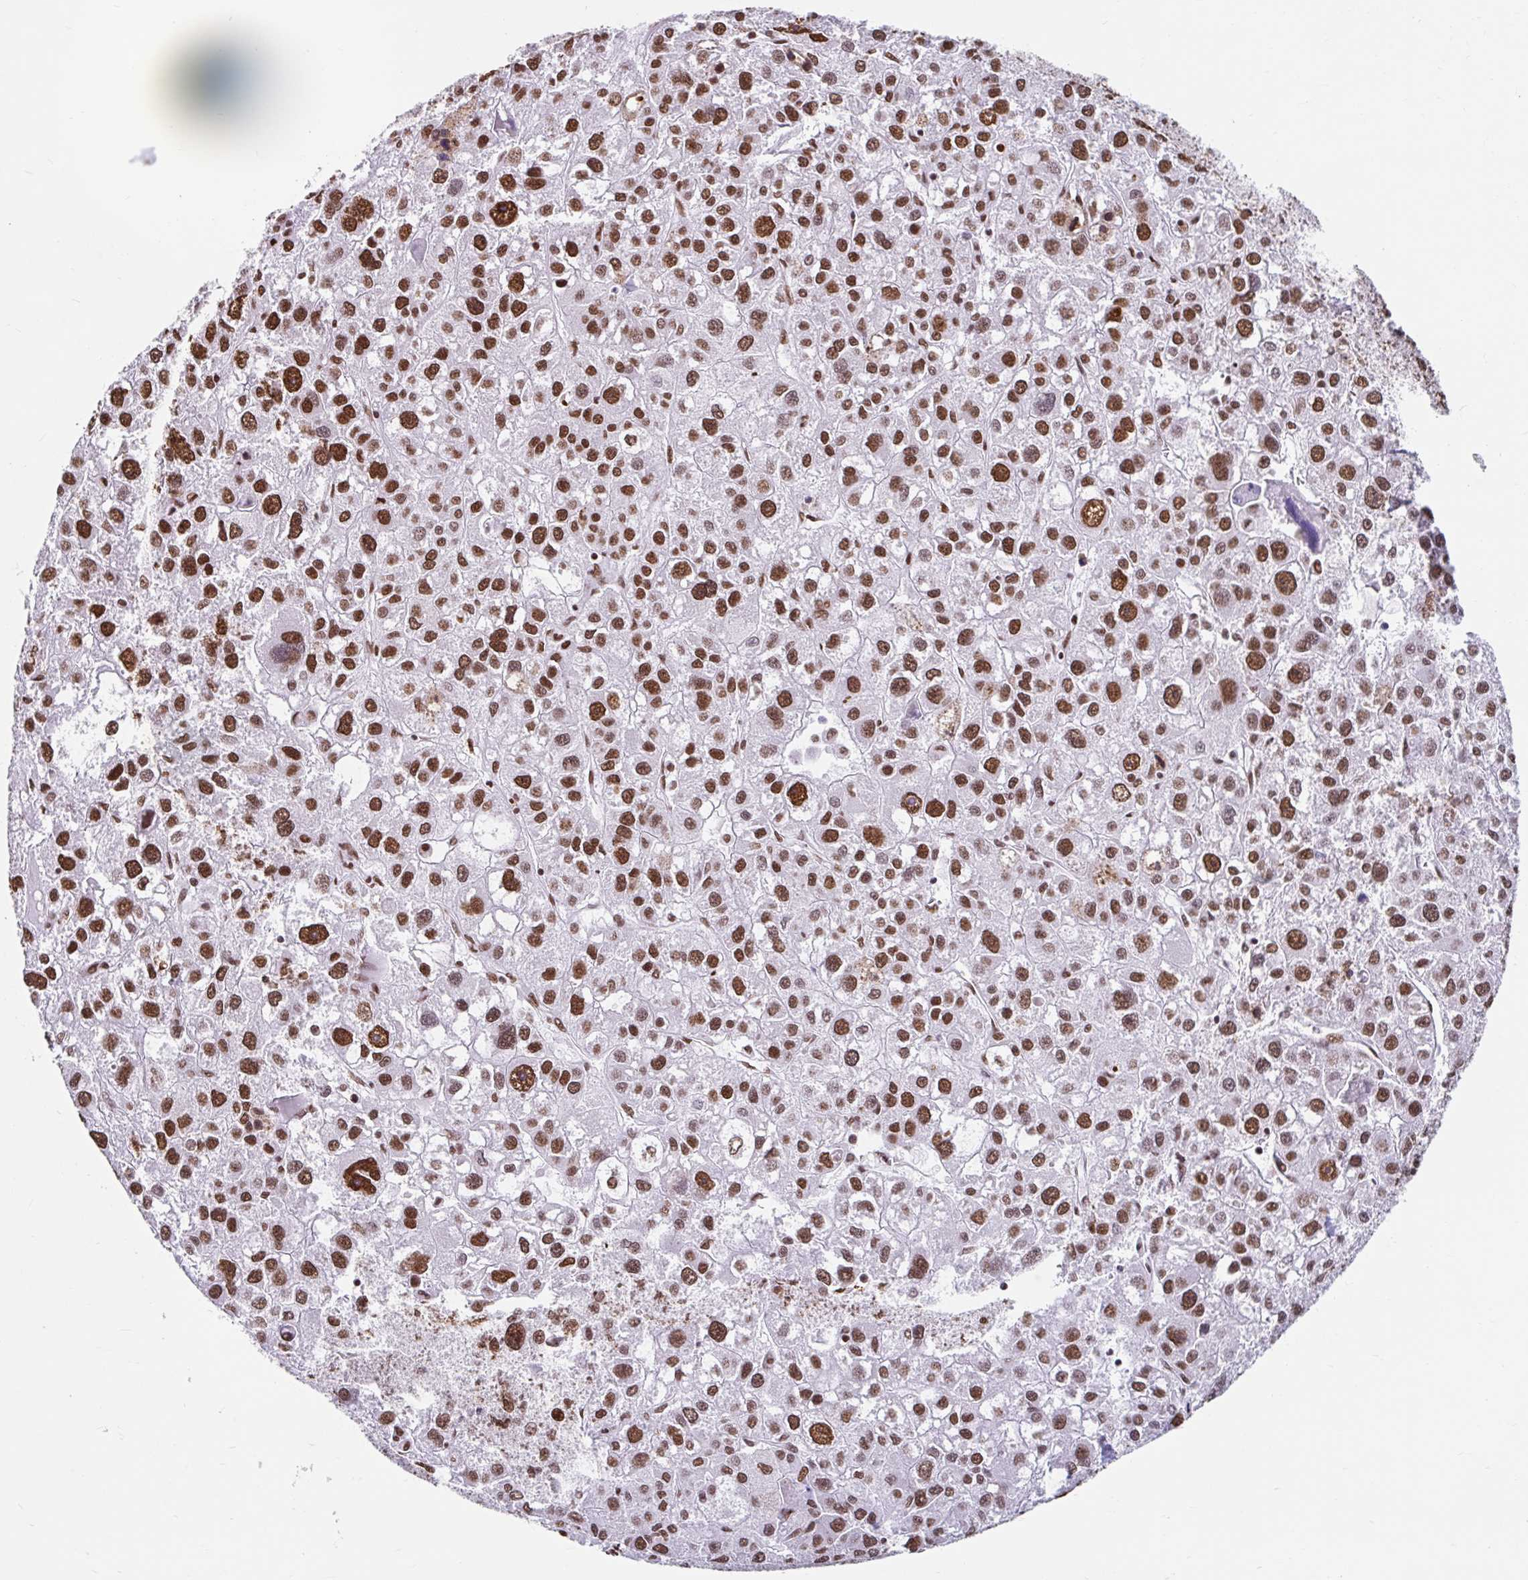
{"staining": {"intensity": "strong", "quantity": ">75%", "location": "nuclear"}, "tissue": "liver cancer", "cell_type": "Tumor cells", "image_type": "cancer", "snomed": [{"axis": "morphology", "description": "Carcinoma, Hepatocellular, NOS"}, {"axis": "topography", "description": "Liver"}], "caption": "The histopathology image displays immunohistochemical staining of hepatocellular carcinoma (liver). There is strong nuclear positivity is identified in approximately >75% of tumor cells.", "gene": "KHDRBS1", "patient": {"sex": "male", "age": 73}}